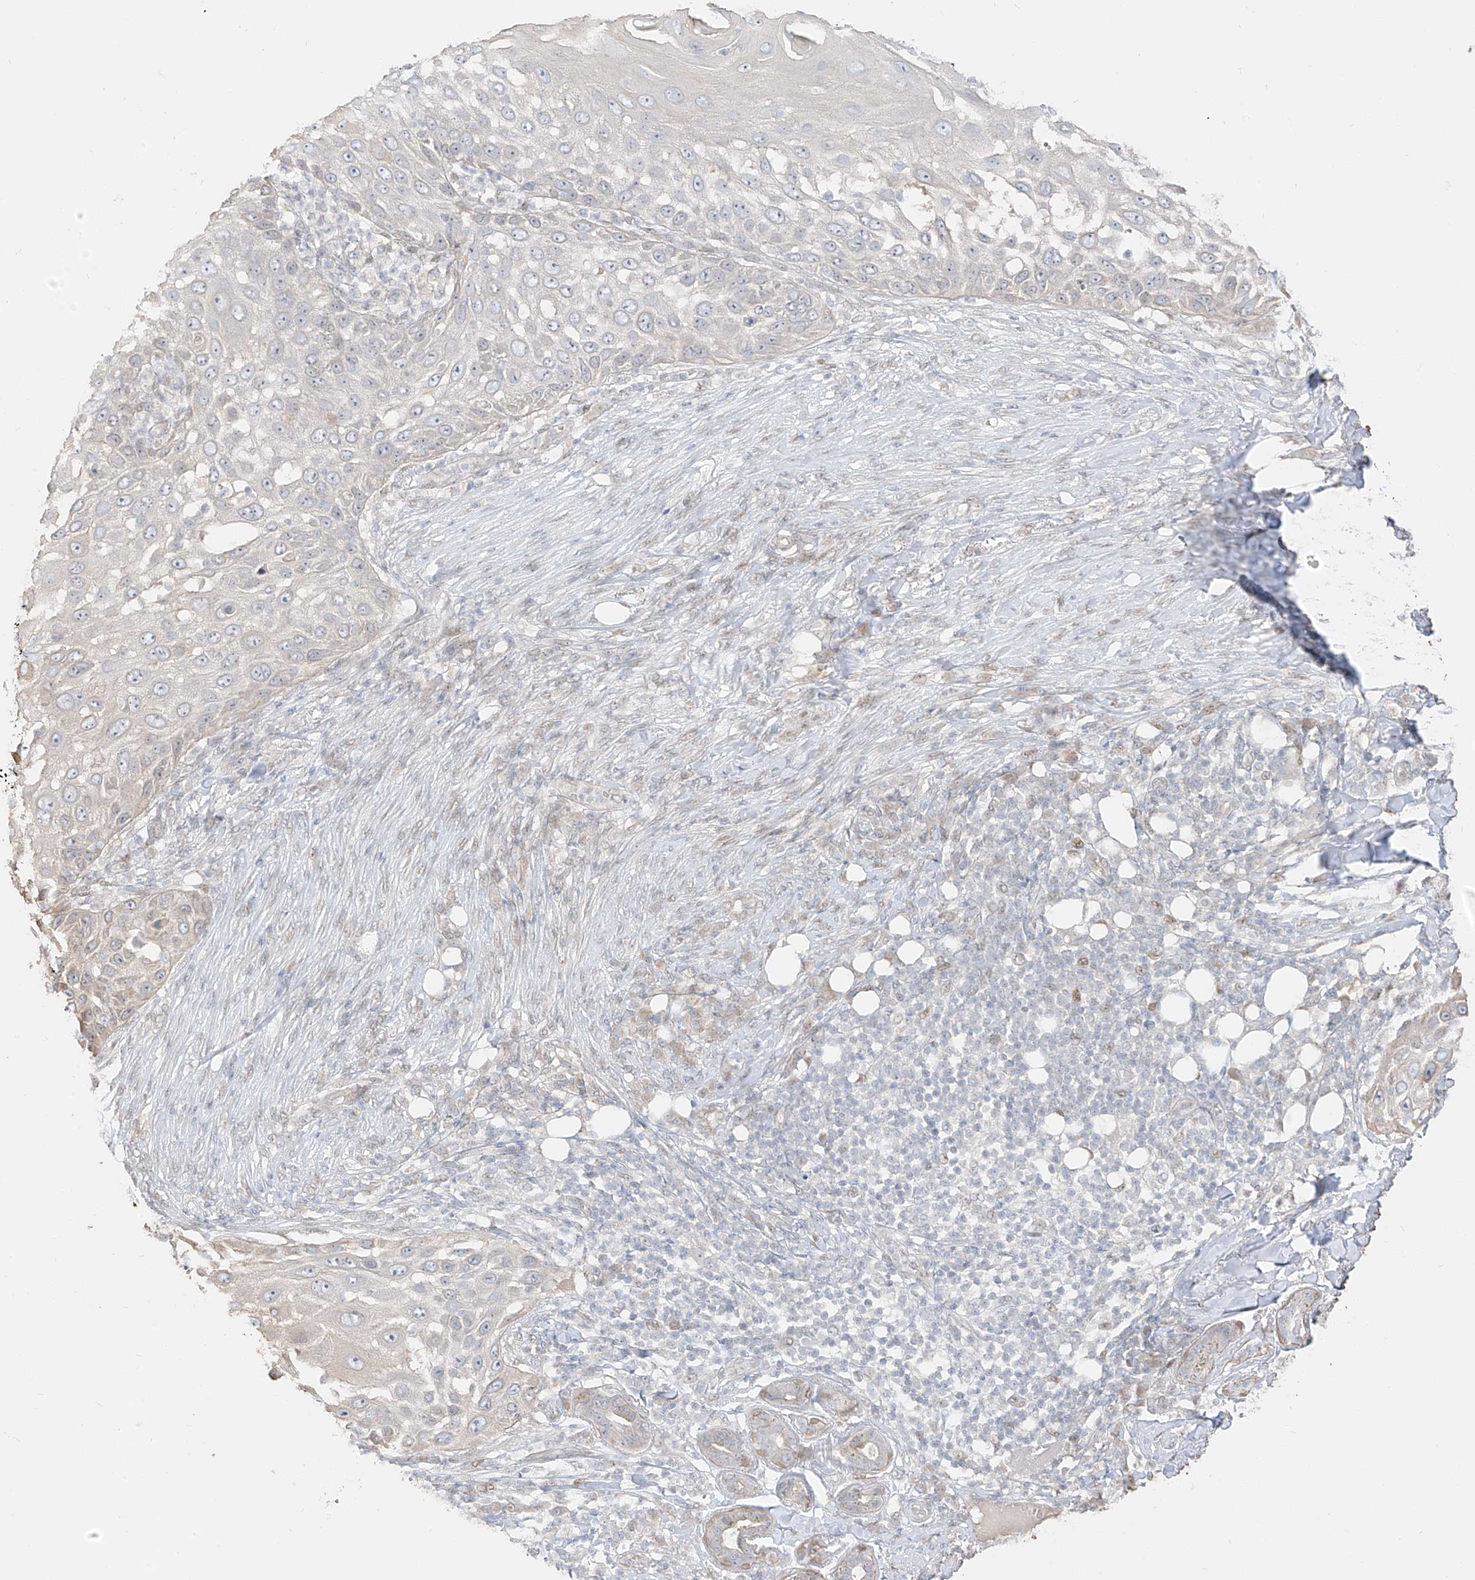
{"staining": {"intensity": "negative", "quantity": "none", "location": "none"}, "tissue": "skin cancer", "cell_type": "Tumor cells", "image_type": "cancer", "snomed": [{"axis": "morphology", "description": "Squamous cell carcinoma, NOS"}, {"axis": "topography", "description": "Skin"}], "caption": "Protein analysis of skin squamous cell carcinoma demonstrates no significant staining in tumor cells.", "gene": "ZNF774", "patient": {"sex": "female", "age": 44}}